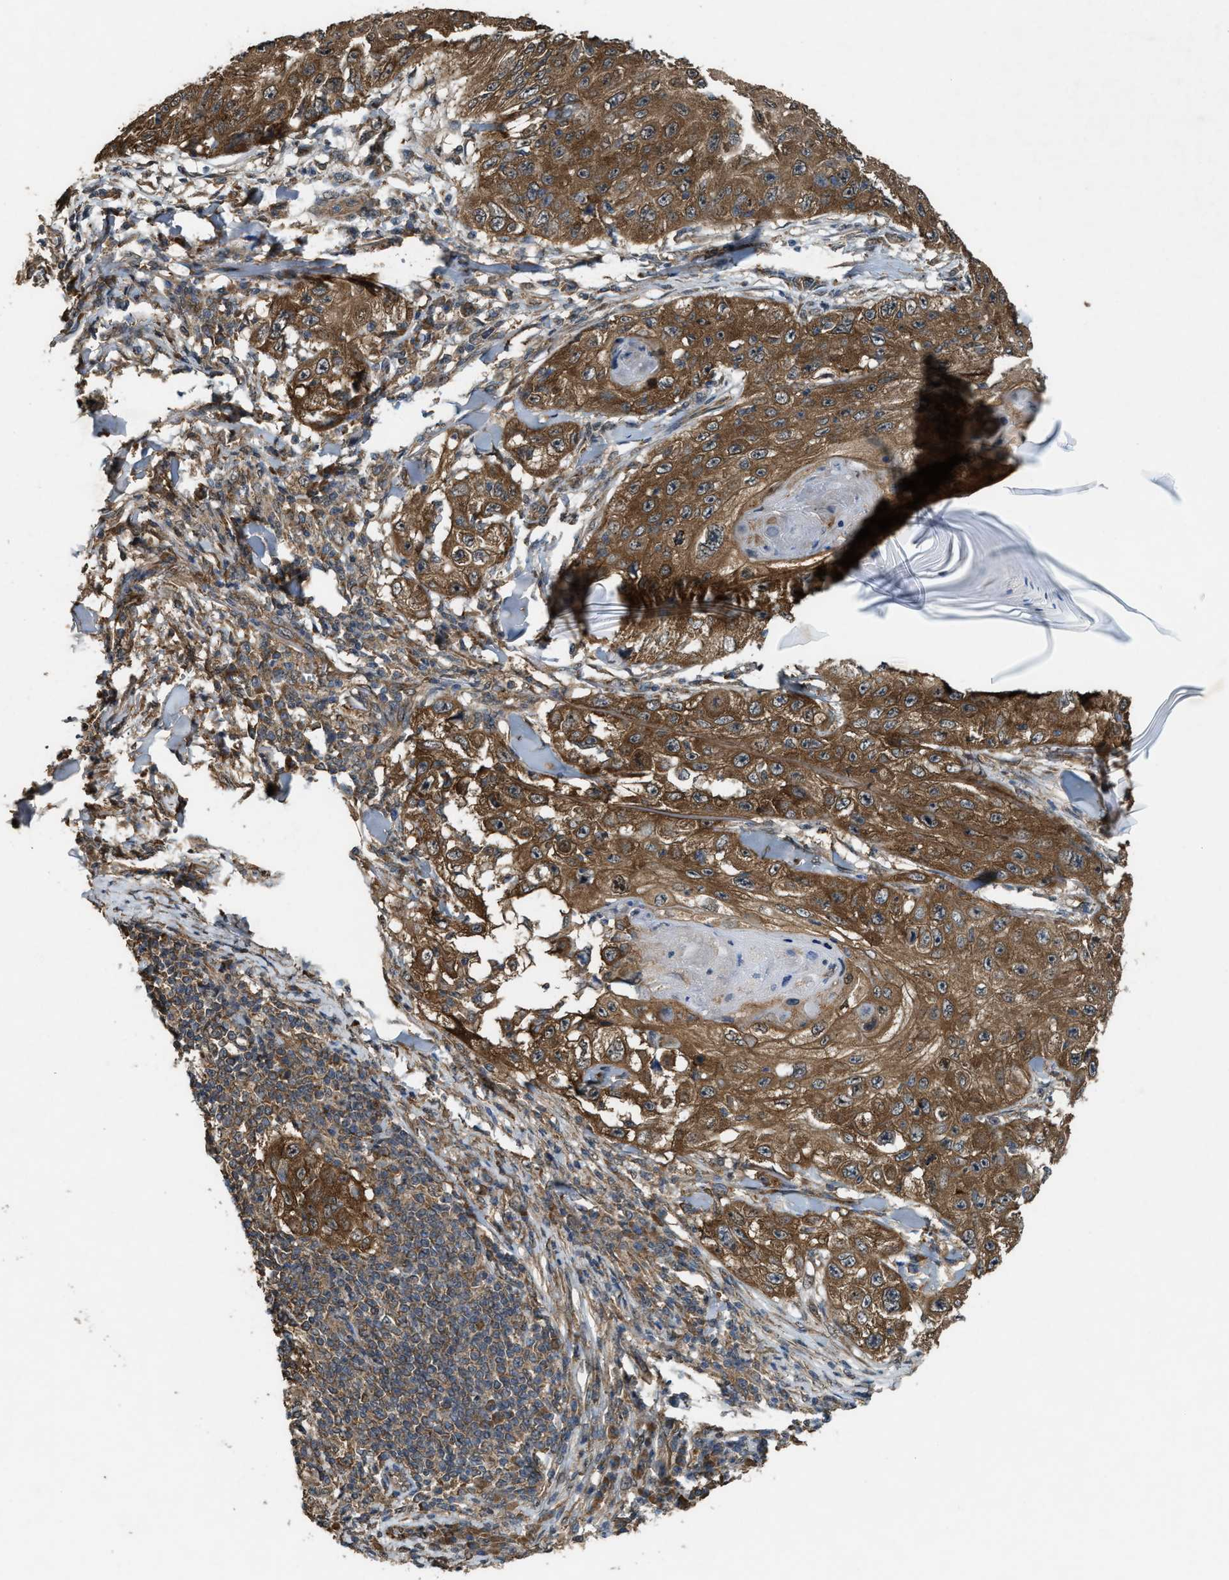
{"staining": {"intensity": "moderate", "quantity": ">75%", "location": "cytoplasmic/membranous"}, "tissue": "skin cancer", "cell_type": "Tumor cells", "image_type": "cancer", "snomed": [{"axis": "morphology", "description": "Squamous cell carcinoma, NOS"}, {"axis": "topography", "description": "Skin"}], "caption": "Immunohistochemical staining of human squamous cell carcinoma (skin) exhibits medium levels of moderate cytoplasmic/membranous expression in about >75% of tumor cells.", "gene": "ARHGEF5", "patient": {"sex": "male", "age": 86}}